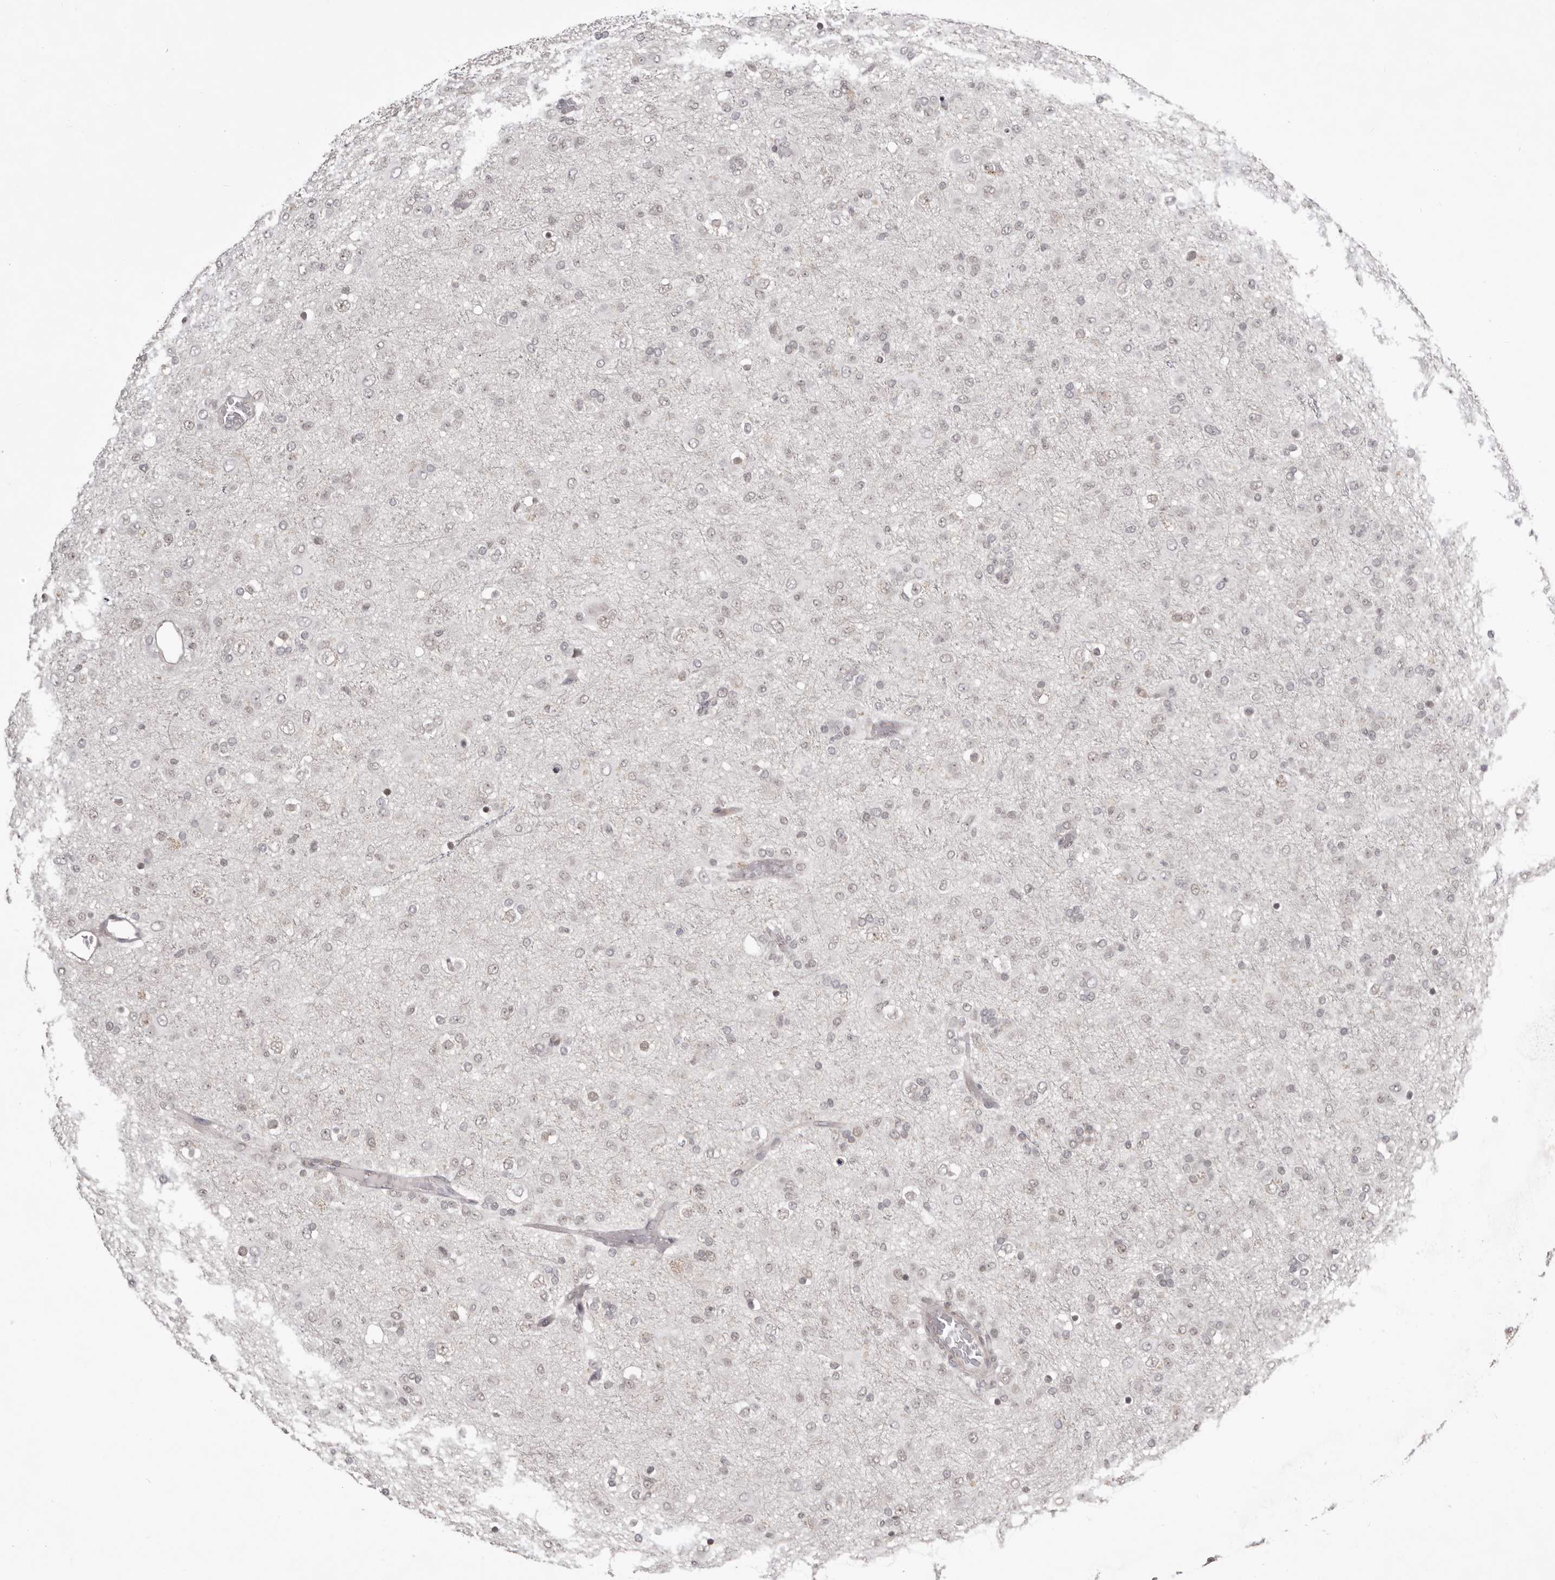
{"staining": {"intensity": "negative", "quantity": "none", "location": "none"}, "tissue": "glioma", "cell_type": "Tumor cells", "image_type": "cancer", "snomed": [{"axis": "morphology", "description": "Glioma, malignant, Low grade"}, {"axis": "topography", "description": "Brain"}], "caption": "Immunohistochemical staining of glioma reveals no significant expression in tumor cells.", "gene": "RNF2", "patient": {"sex": "male", "age": 65}}